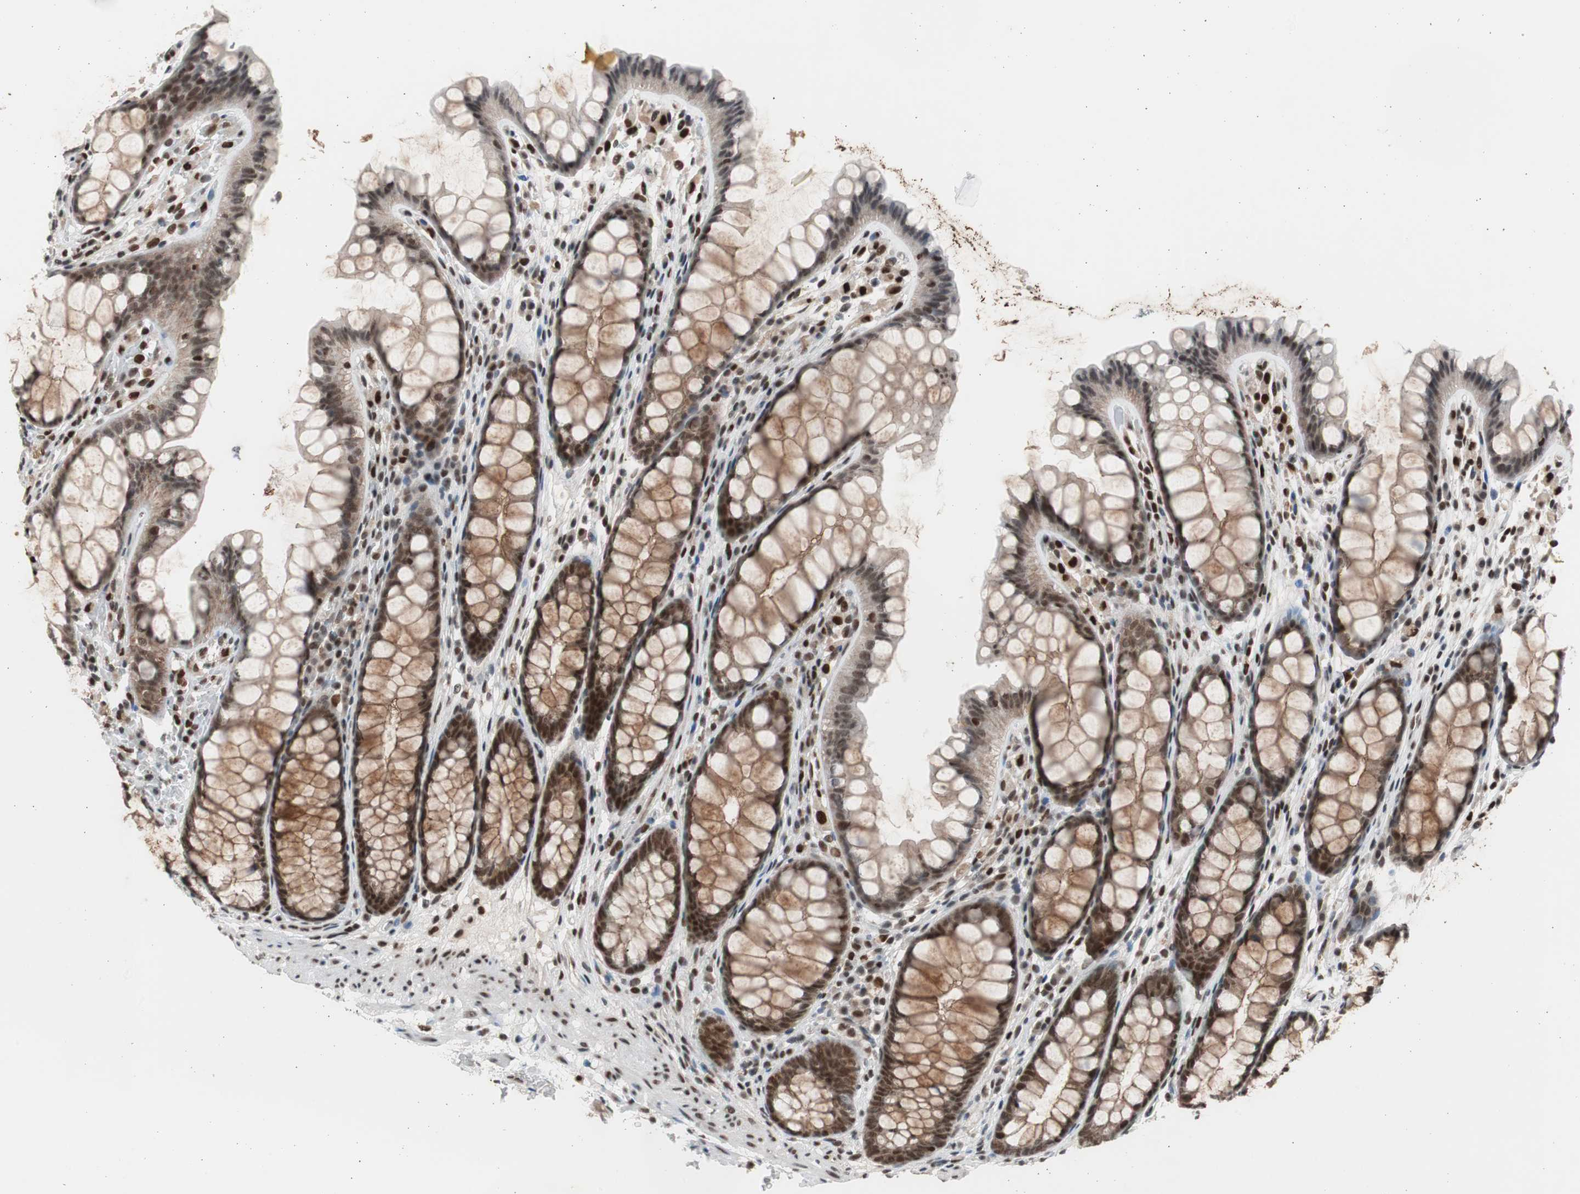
{"staining": {"intensity": "moderate", "quantity": ">75%", "location": "nuclear"}, "tissue": "colon", "cell_type": "Endothelial cells", "image_type": "normal", "snomed": [{"axis": "morphology", "description": "Normal tissue, NOS"}, {"axis": "topography", "description": "Colon"}], "caption": "A brown stain highlights moderate nuclear staining of a protein in endothelial cells of benign human colon. (DAB IHC, brown staining for protein, blue staining for nuclei).", "gene": "RPA1", "patient": {"sex": "female", "age": 55}}